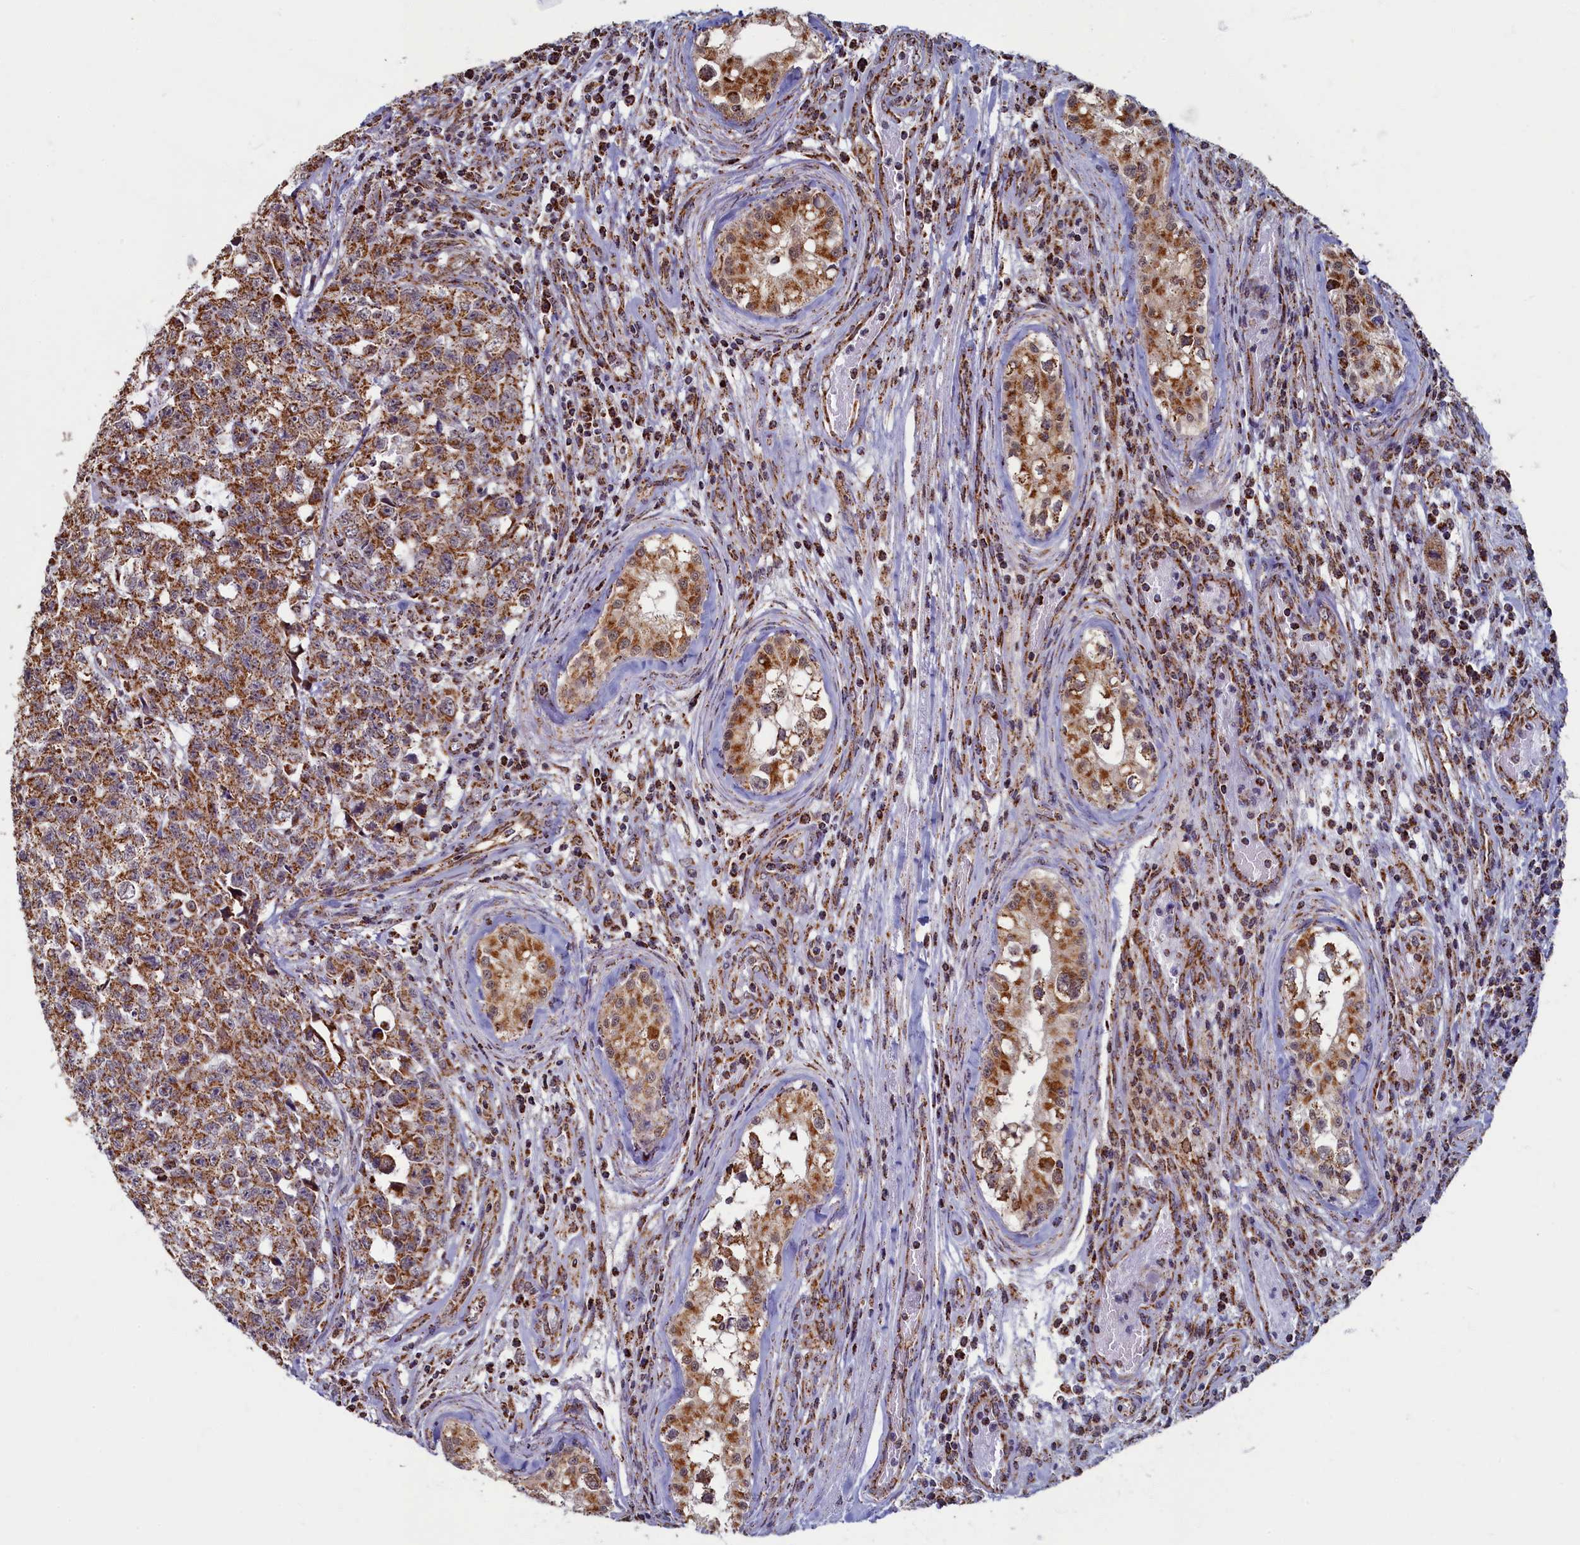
{"staining": {"intensity": "moderate", "quantity": ">75%", "location": "cytoplasmic/membranous"}, "tissue": "testis cancer", "cell_type": "Tumor cells", "image_type": "cancer", "snomed": [{"axis": "morphology", "description": "Carcinoma, Embryonal, NOS"}, {"axis": "topography", "description": "Testis"}], "caption": "Testis cancer stained with a brown dye displays moderate cytoplasmic/membranous positive expression in approximately >75% of tumor cells.", "gene": "SPR", "patient": {"sex": "male", "age": 28}}